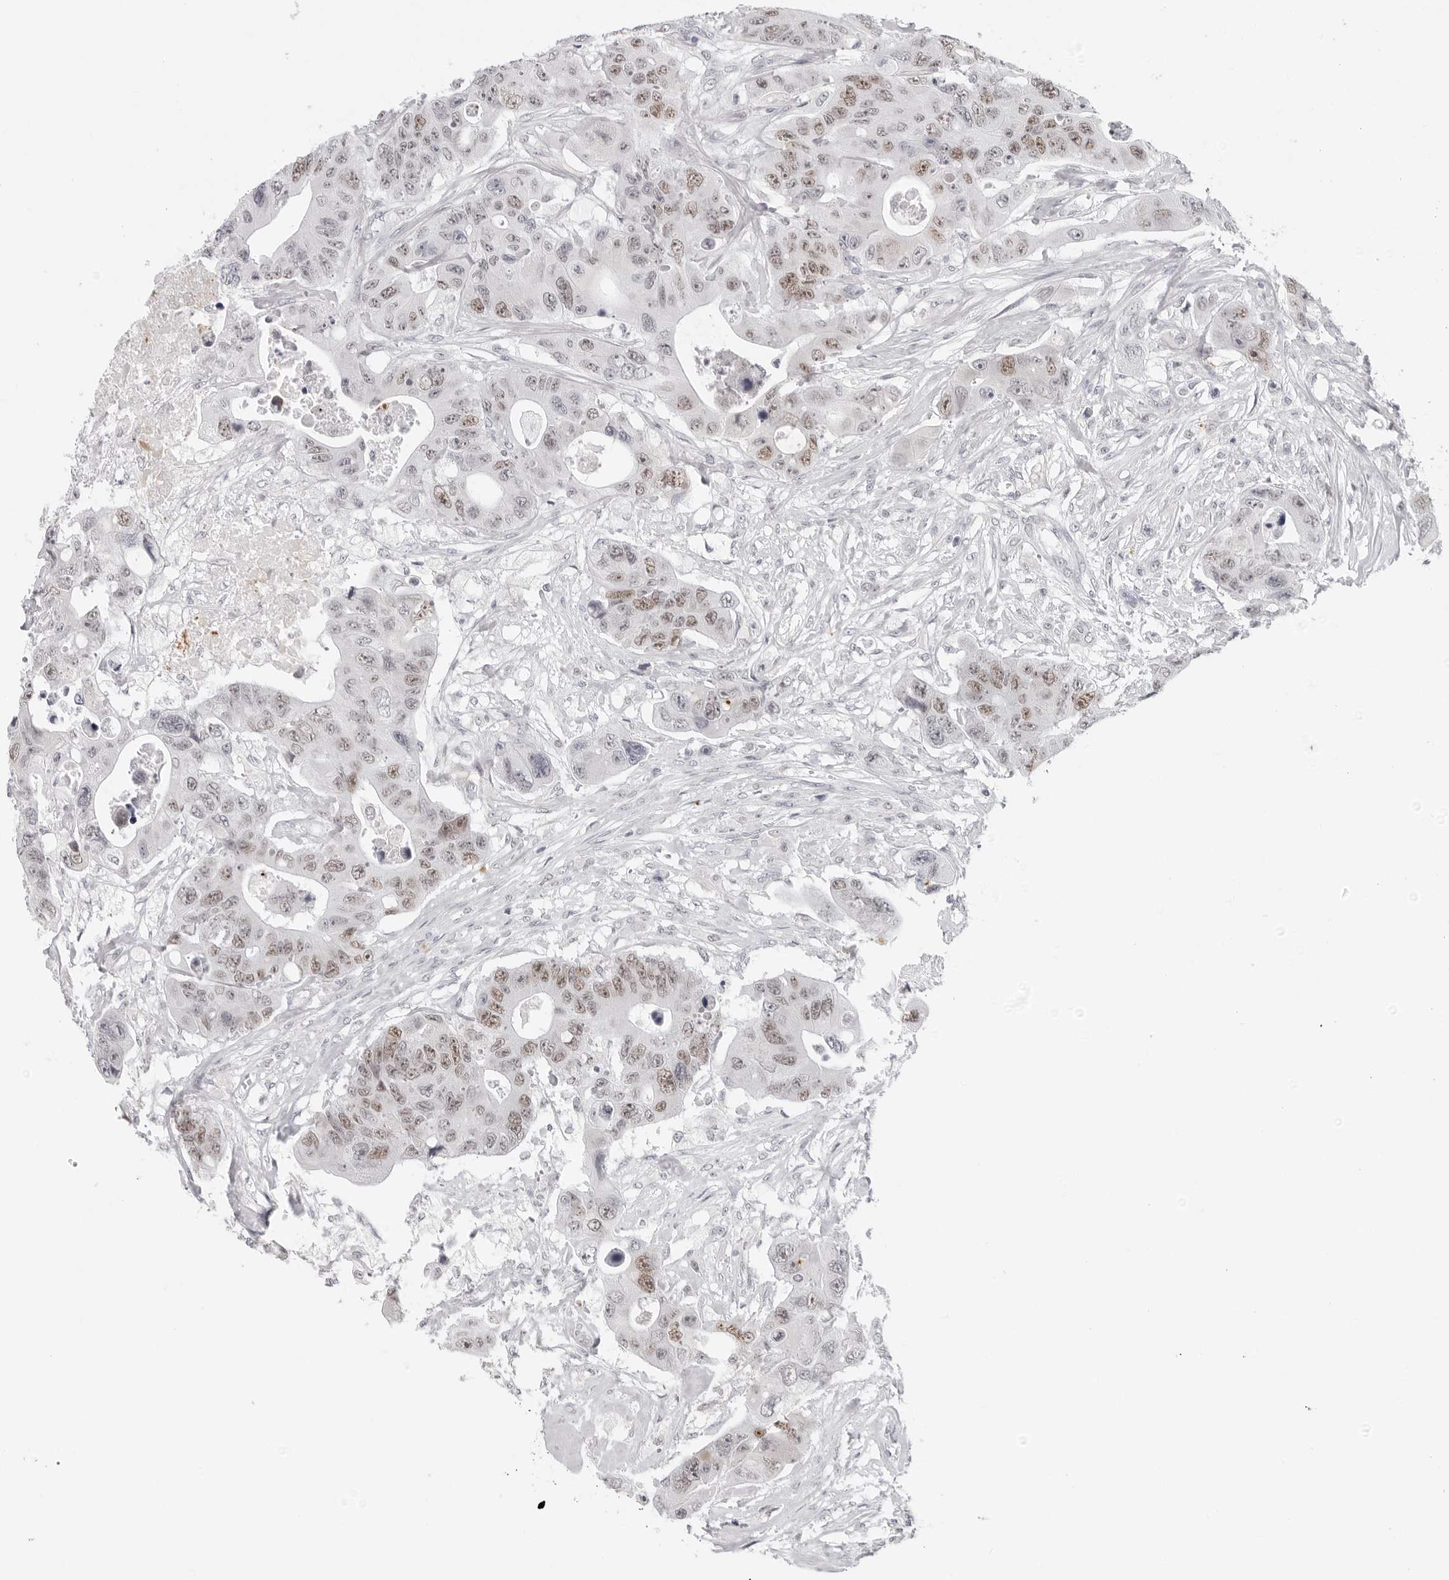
{"staining": {"intensity": "moderate", "quantity": "25%-75%", "location": "nuclear"}, "tissue": "colorectal cancer", "cell_type": "Tumor cells", "image_type": "cancer", "snomed": [{"axis": "morphology", "description": "Adenocarcinoma, NOS"}, {"axis": "topography", "description": "Colon"}], "caption": "A photomicrograph showing moderate nuclear staining in approximately 25%-75% of tumor cells in colorectal cancer (adenocarcinoma), as visualized by brown immunohistochemical staining.", "gene": "MSH6", "patient": {"sex": "female", "age": 46}}